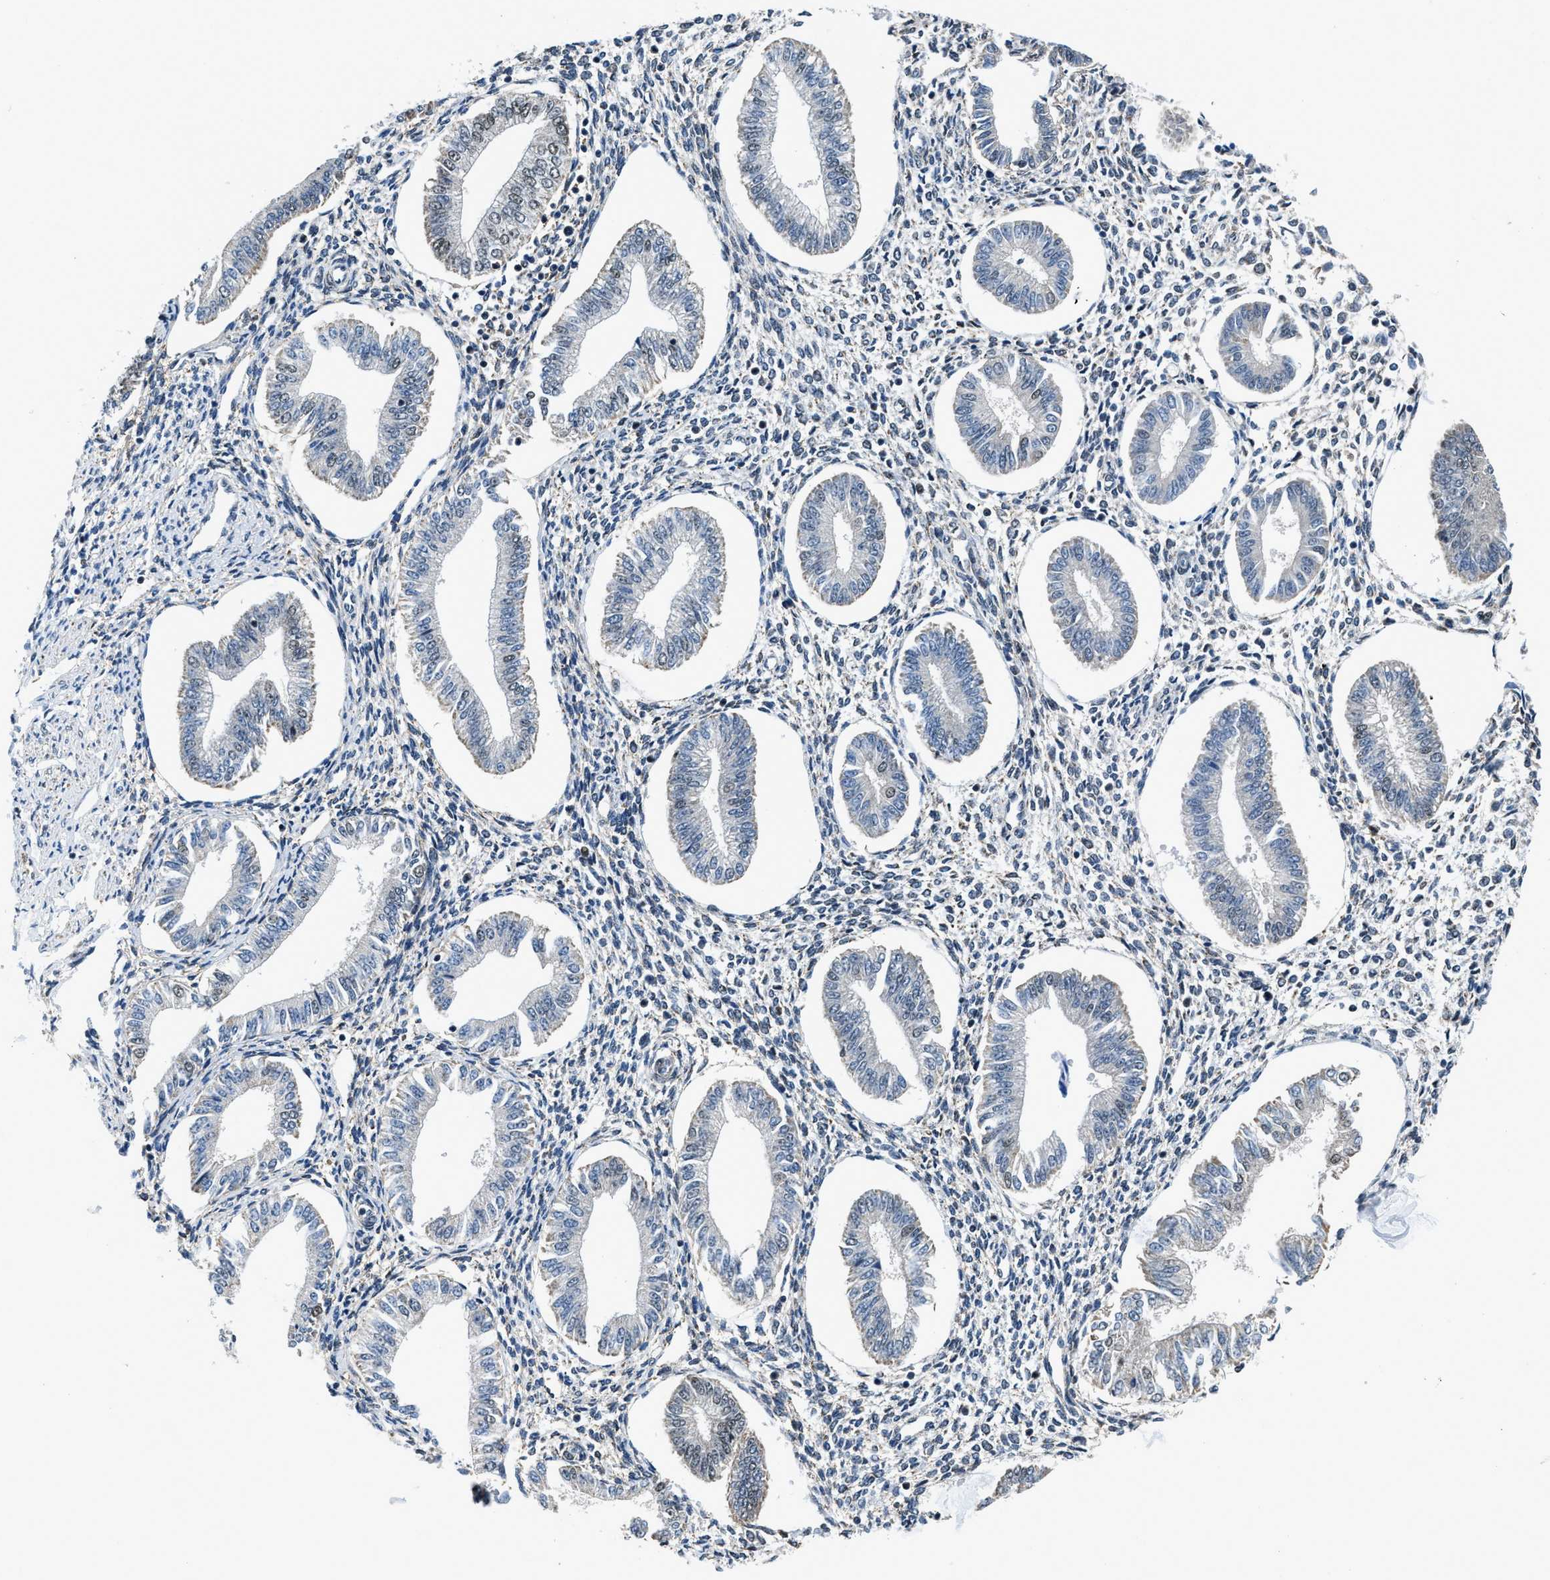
{"staining": {"intensity": "negative", "quantity": "none", "location": "none"}, "tissue": "endometrium", "cell_type": "Cells in endometrial stroma", "image_type": "normal", "snomed": [{"axis": "morphology", "description": "Normal tissue, NOS"}, {"axis": "topography", "description": "Endometrium"}], "caption": "Immunohistochemistry histopathology image of normal endometrium stained for a protein (brown), which demonstrates no expression in cells in endometrial stroma.", "gene": "KDM3B", "patient": {"sex": "female", "age": 50}}